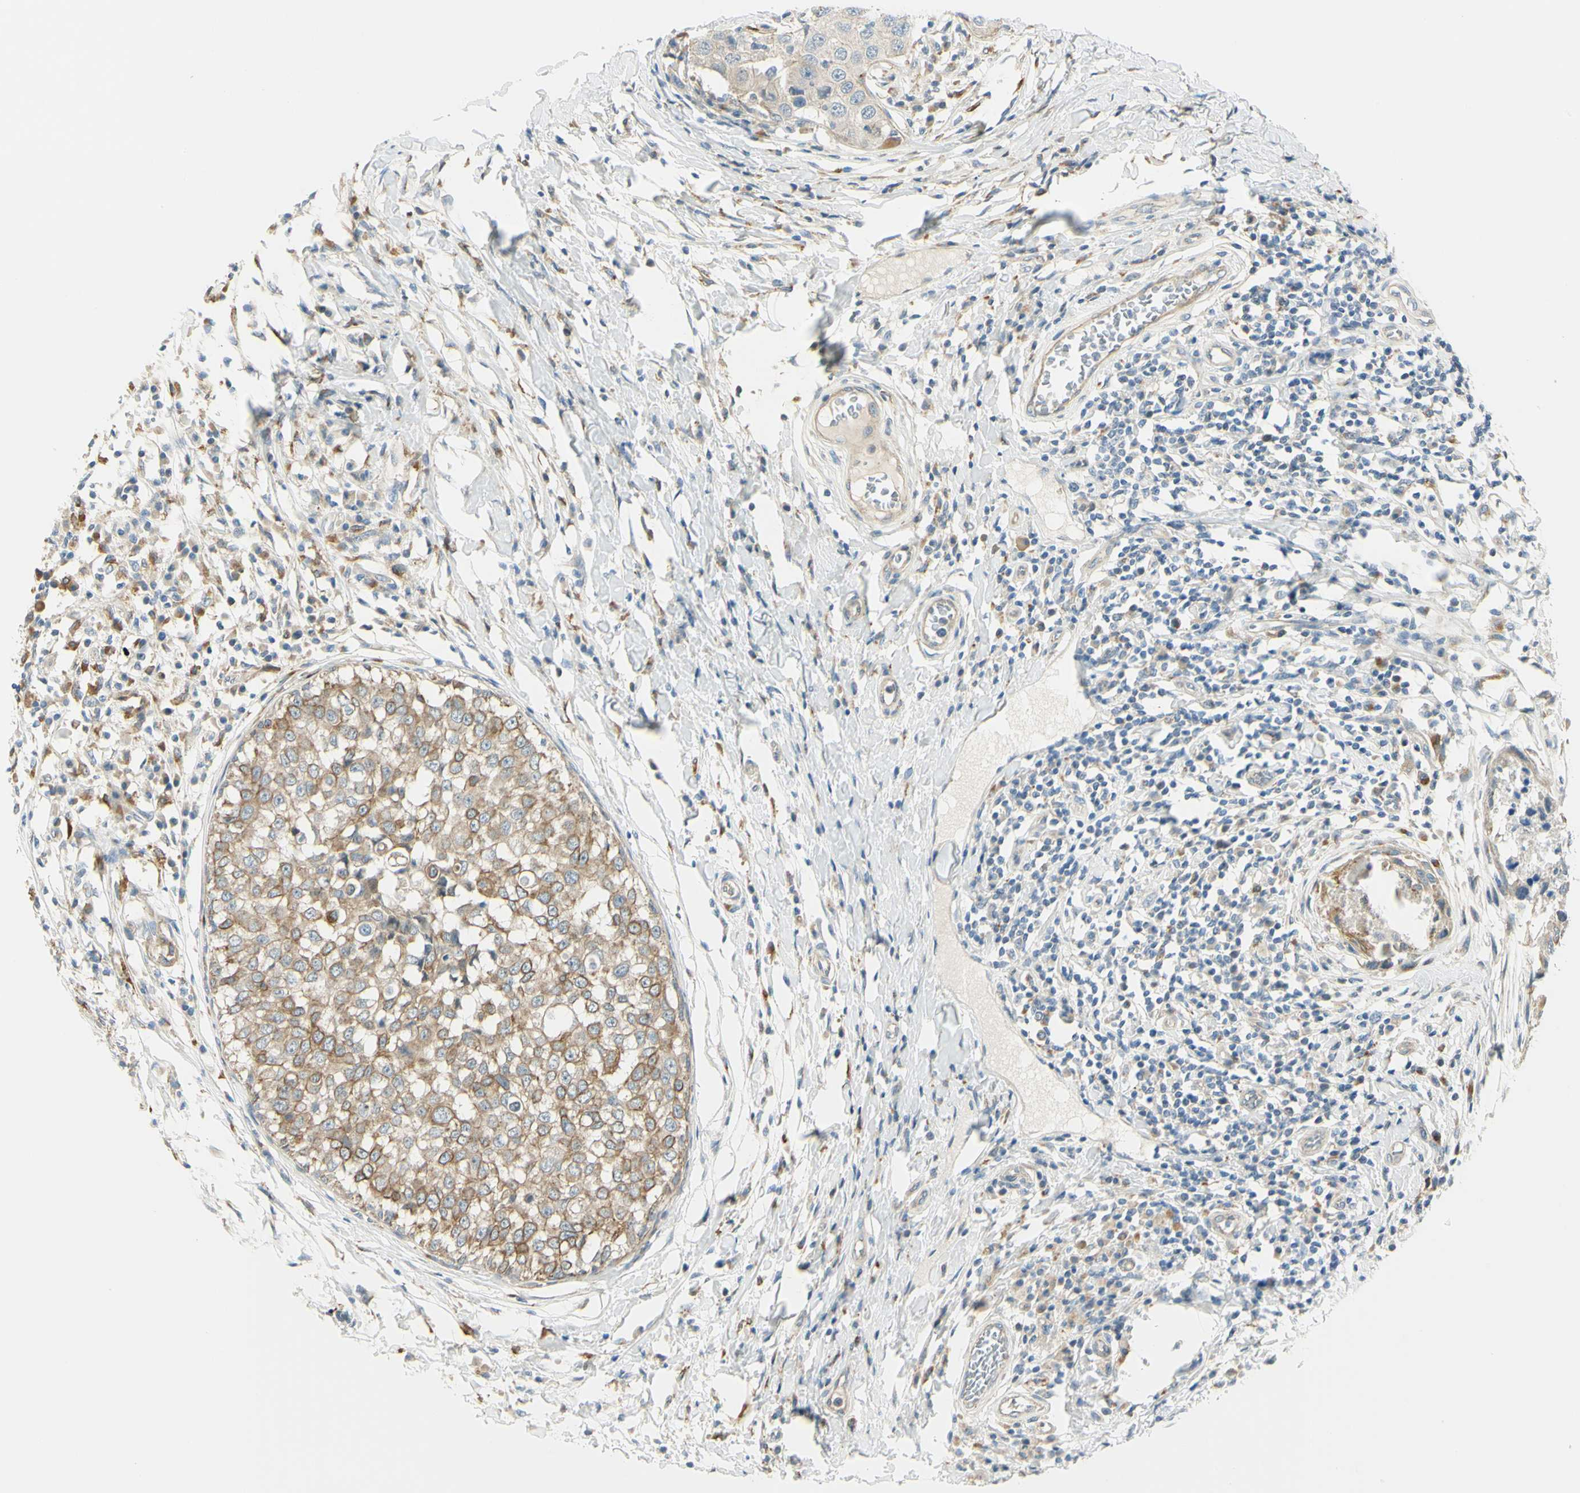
{"staining": {"intensity": "moderate", "quantity": ">75%", "location": "cytoplasmic/membranous"}, "tissue": "breast cancer", "cell_type": "Tumor cells", "image_type": "cancer", "snomed": [{"axis": "morphology", "description": "Duct carcinoma"}, {"axis": "topography", "description": "Breast"}], "caption": "Immunohistochemical staining of breast cancer (infiltrating ductal carcinoma) displays medium levels of moderate cytoplasmic/membranous protein staining in approximately >75% of tumor cells. The staining was performed using DAB (3,3'-diaminobenzidine), with brown indicating positive protein expression. Nuclei are stained blue with hematoxylin.", "gene": "LAMA3", "patient": {"sex": "female", "age": 27}}